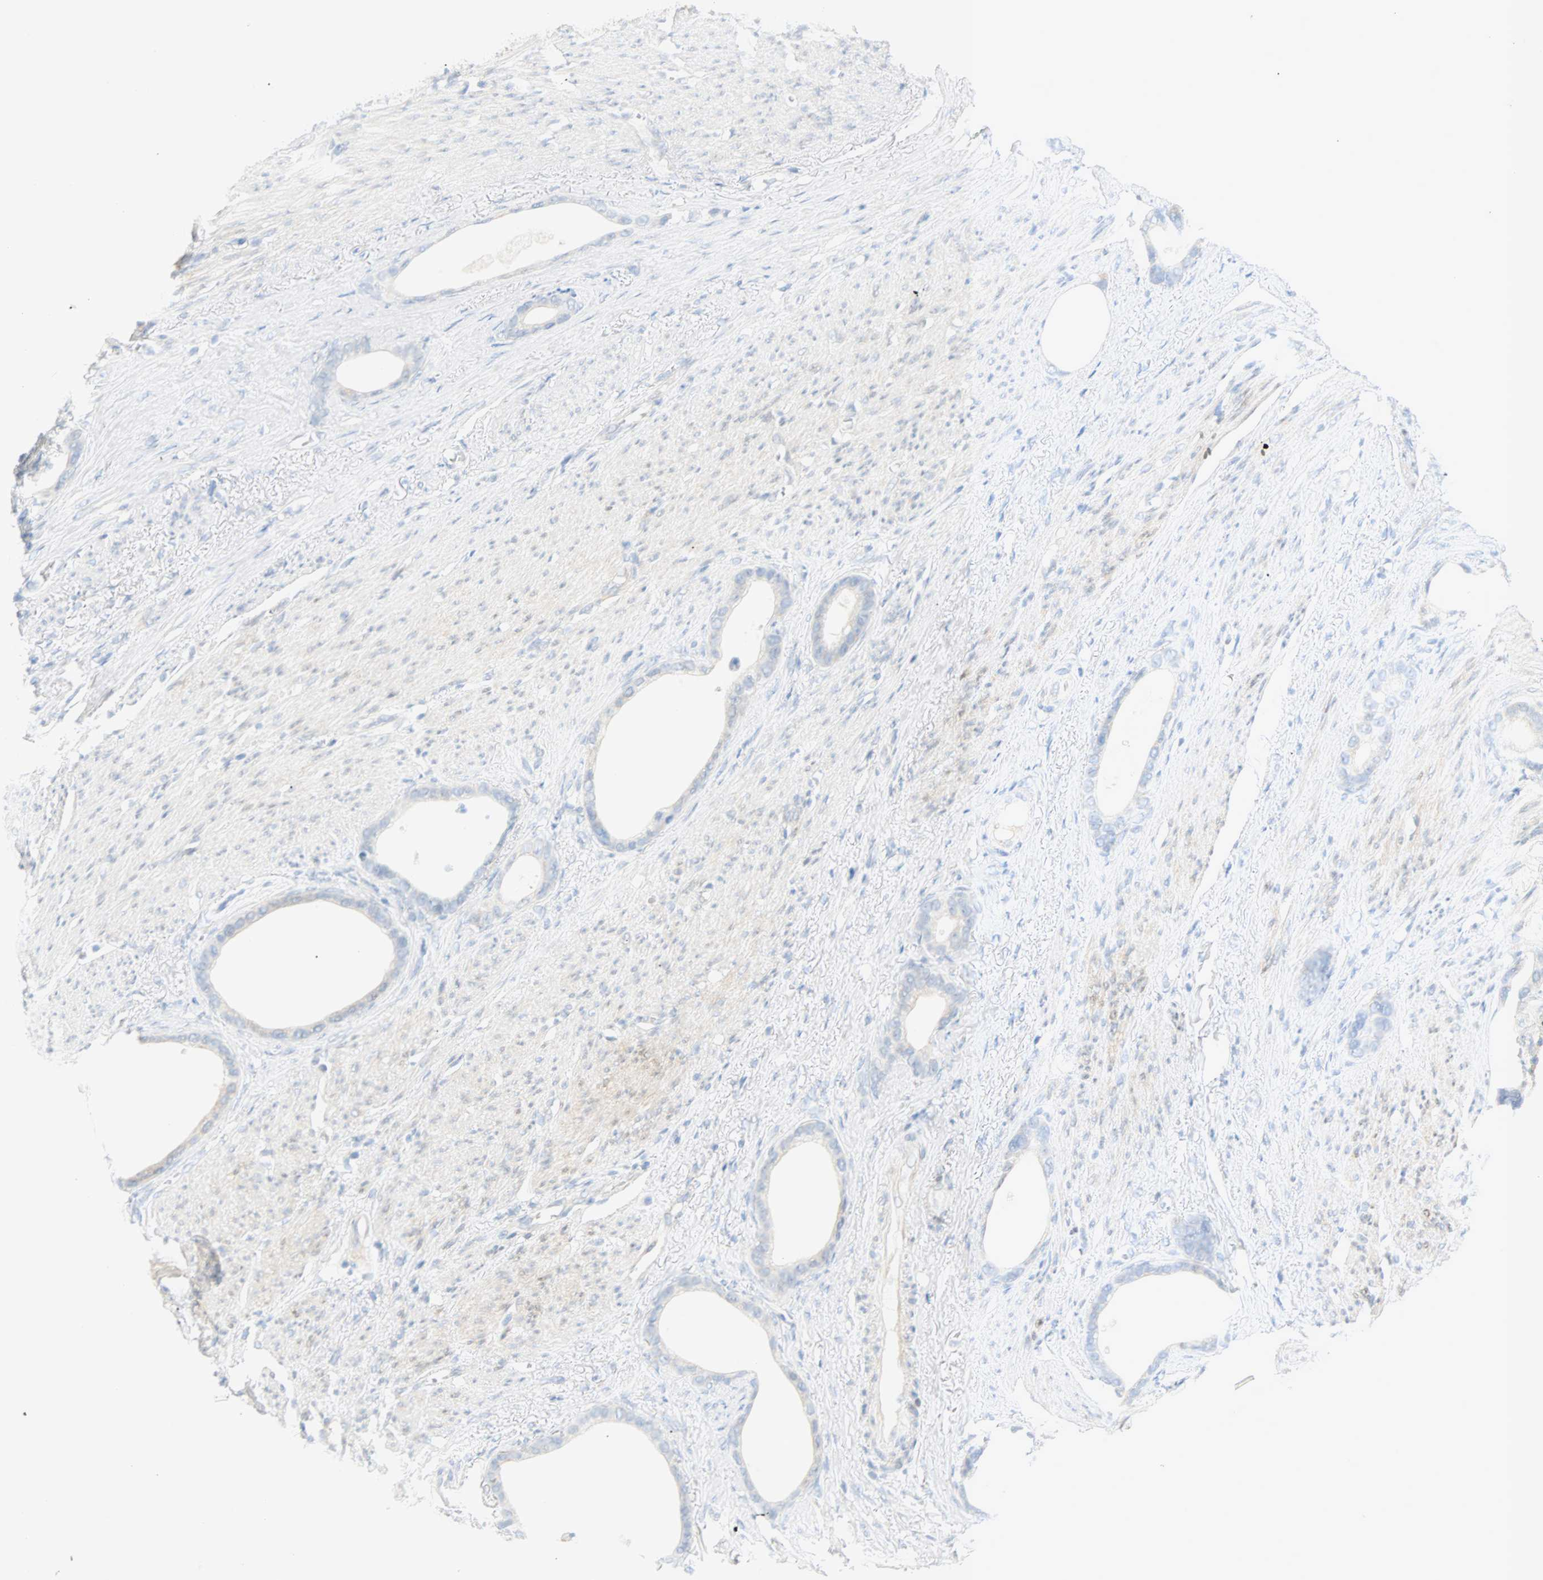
{"staining": {"intensity": "negative", "quantity": "none", "location": "none"}, "tissue": "stomach cancer", "cell_type": "Tumor cells", "image_type": "cancer", "snomed": [{"axis": "morphology", "description": "Adenocarcinoma, NOS"}, {"axis": "topography", "description": "Stomach"}], "caption": "An image of stomach cancer stained for a protein reveals no brown staining in tumor cells. (DAB immunohistochemistry visualized using brightfield microscopy, high magnification).", "gene": "SELENBP1", "patient": {"sex": "female", "age": 75}}